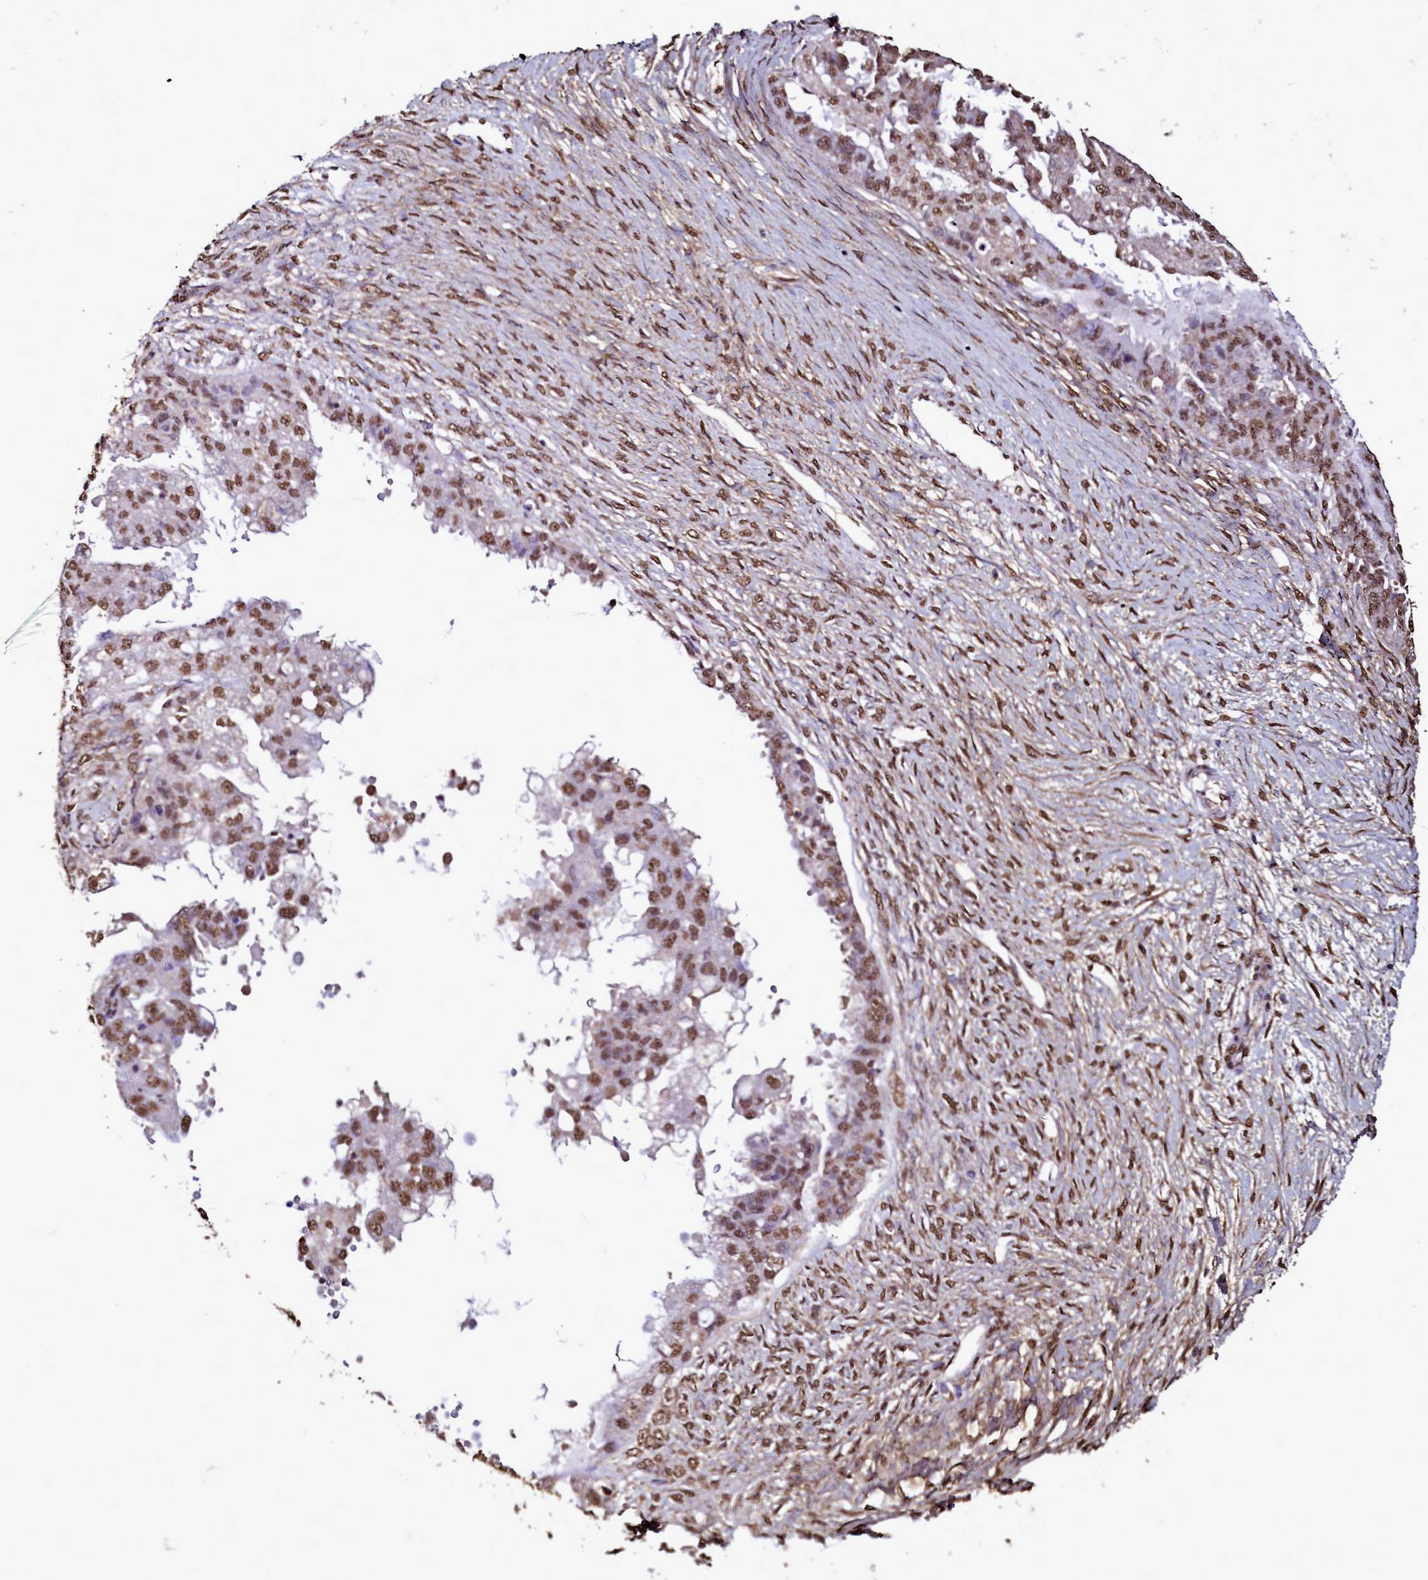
{"staining": {"intensity": "moderate", "quantity": ">75%", "location": "nuclear"}, "tissue": "ovarian cancer", "cell_type": "Tumor cells", "image_type": "cancer", "snomed": [{"axis": "morphology", "description": "Cystadenocarcinoma, serous, NOS"}, {"axis": "topography", "description": "Ovary"}], "caption": "Immunohistochemistry (IHC) image of neoplastic tissue: serous cystadenocarcinoma (ovarian) stained using IHC demonstrates medium levels of moderate protein expression localized specifically in the nuclear of tumor cells, appearing as a nuclear brown color.", "gene": "TRIP6", "patient": {"sex": "female", "age": 58}}